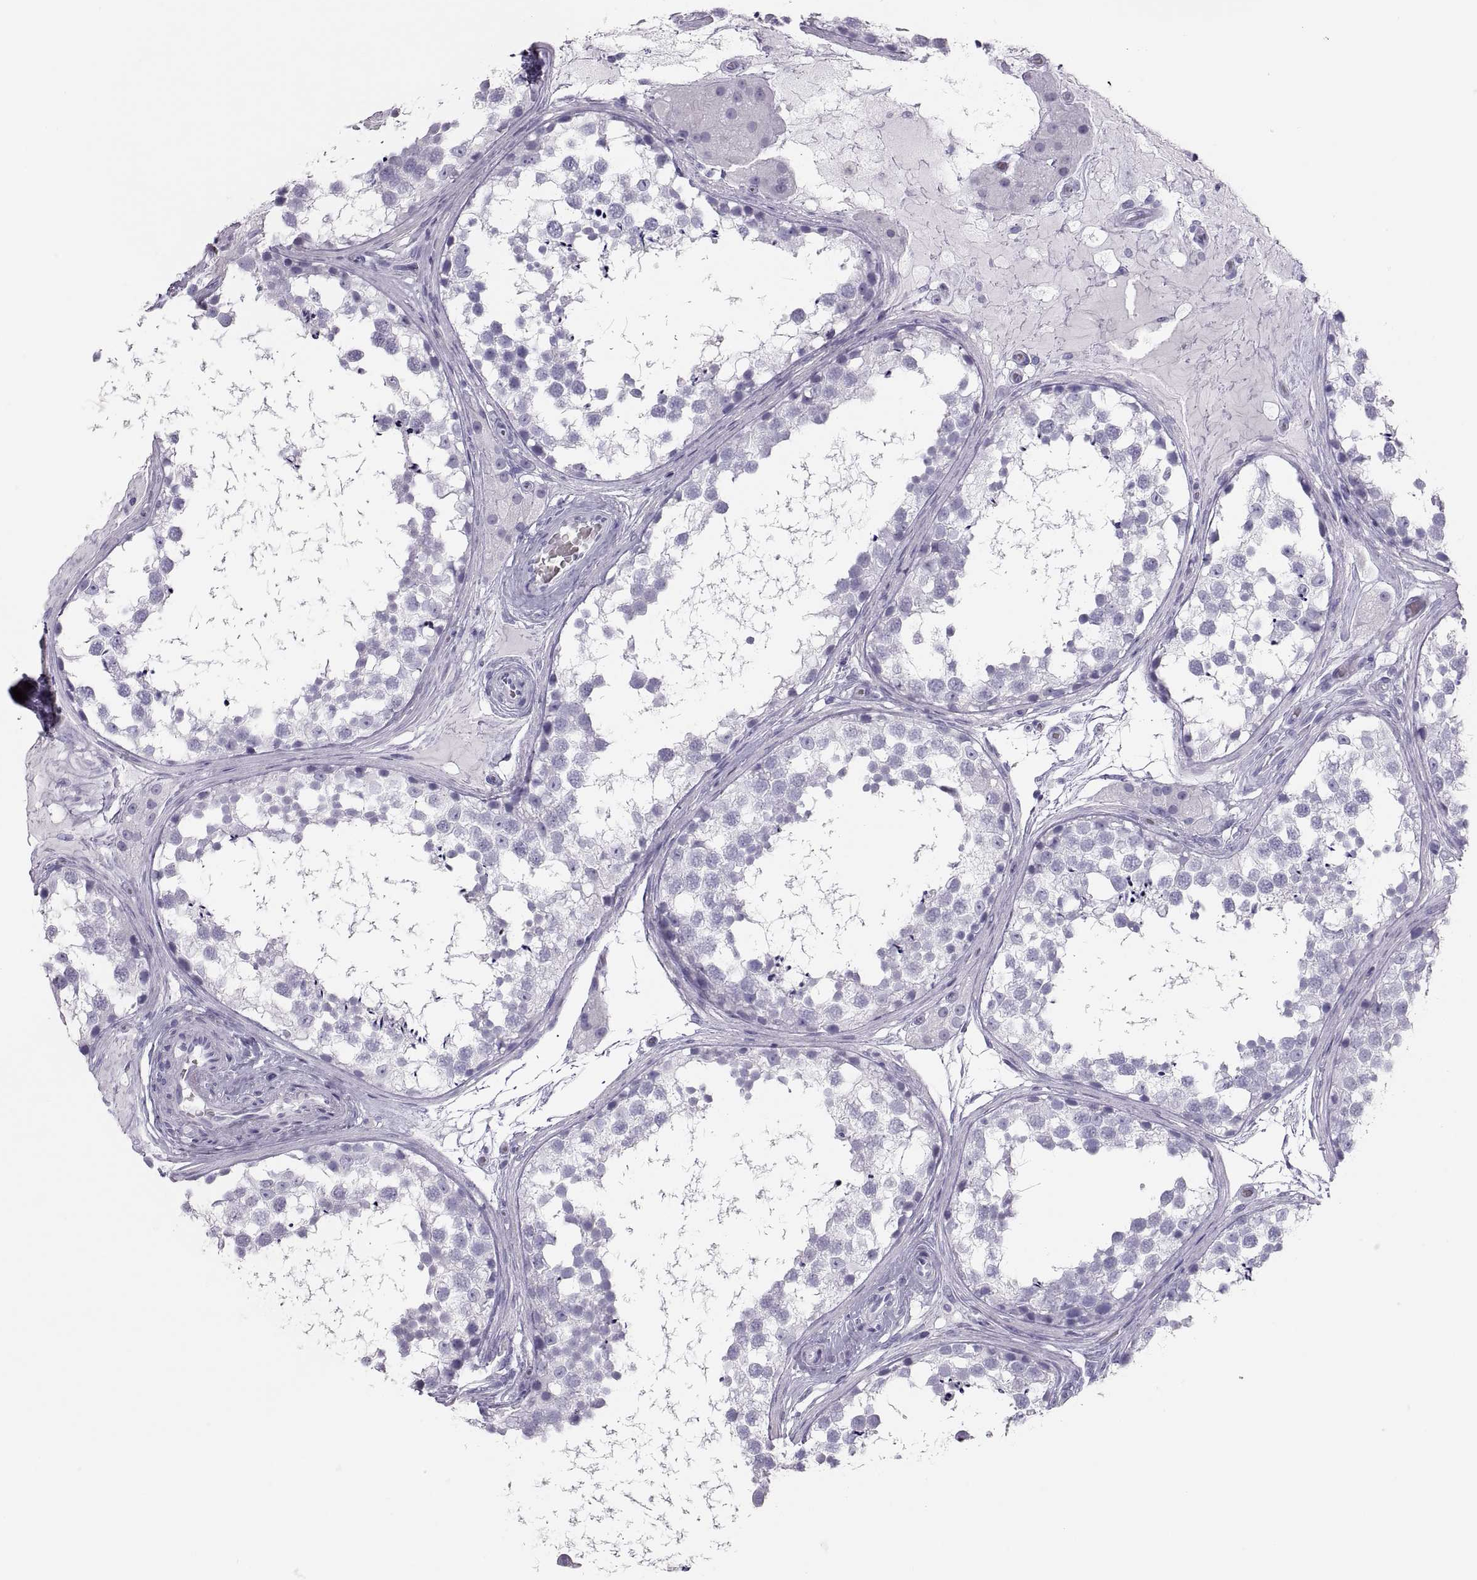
{"staining": {"intensity": "negative", "quantity": "none", "location": "none"}, "tissue": "testis", "cell_type": "Cells in seminiferous ducts", "image_type": "normal", "snomed": [{"axis": "morphology", "description": "Normal tissue, NOS"}, {"axis": "morphology", "description": "Seminoma, NOS"}, {"axis": "topography", "description": "Testis"}], "caption": "There is no significant positivity in cells in seminiferous ducts of testis. (IHC, brightfield microscopy, high magnification).", "gene": "SEMG1", "patient": {"sex": "male", "age": 65}}